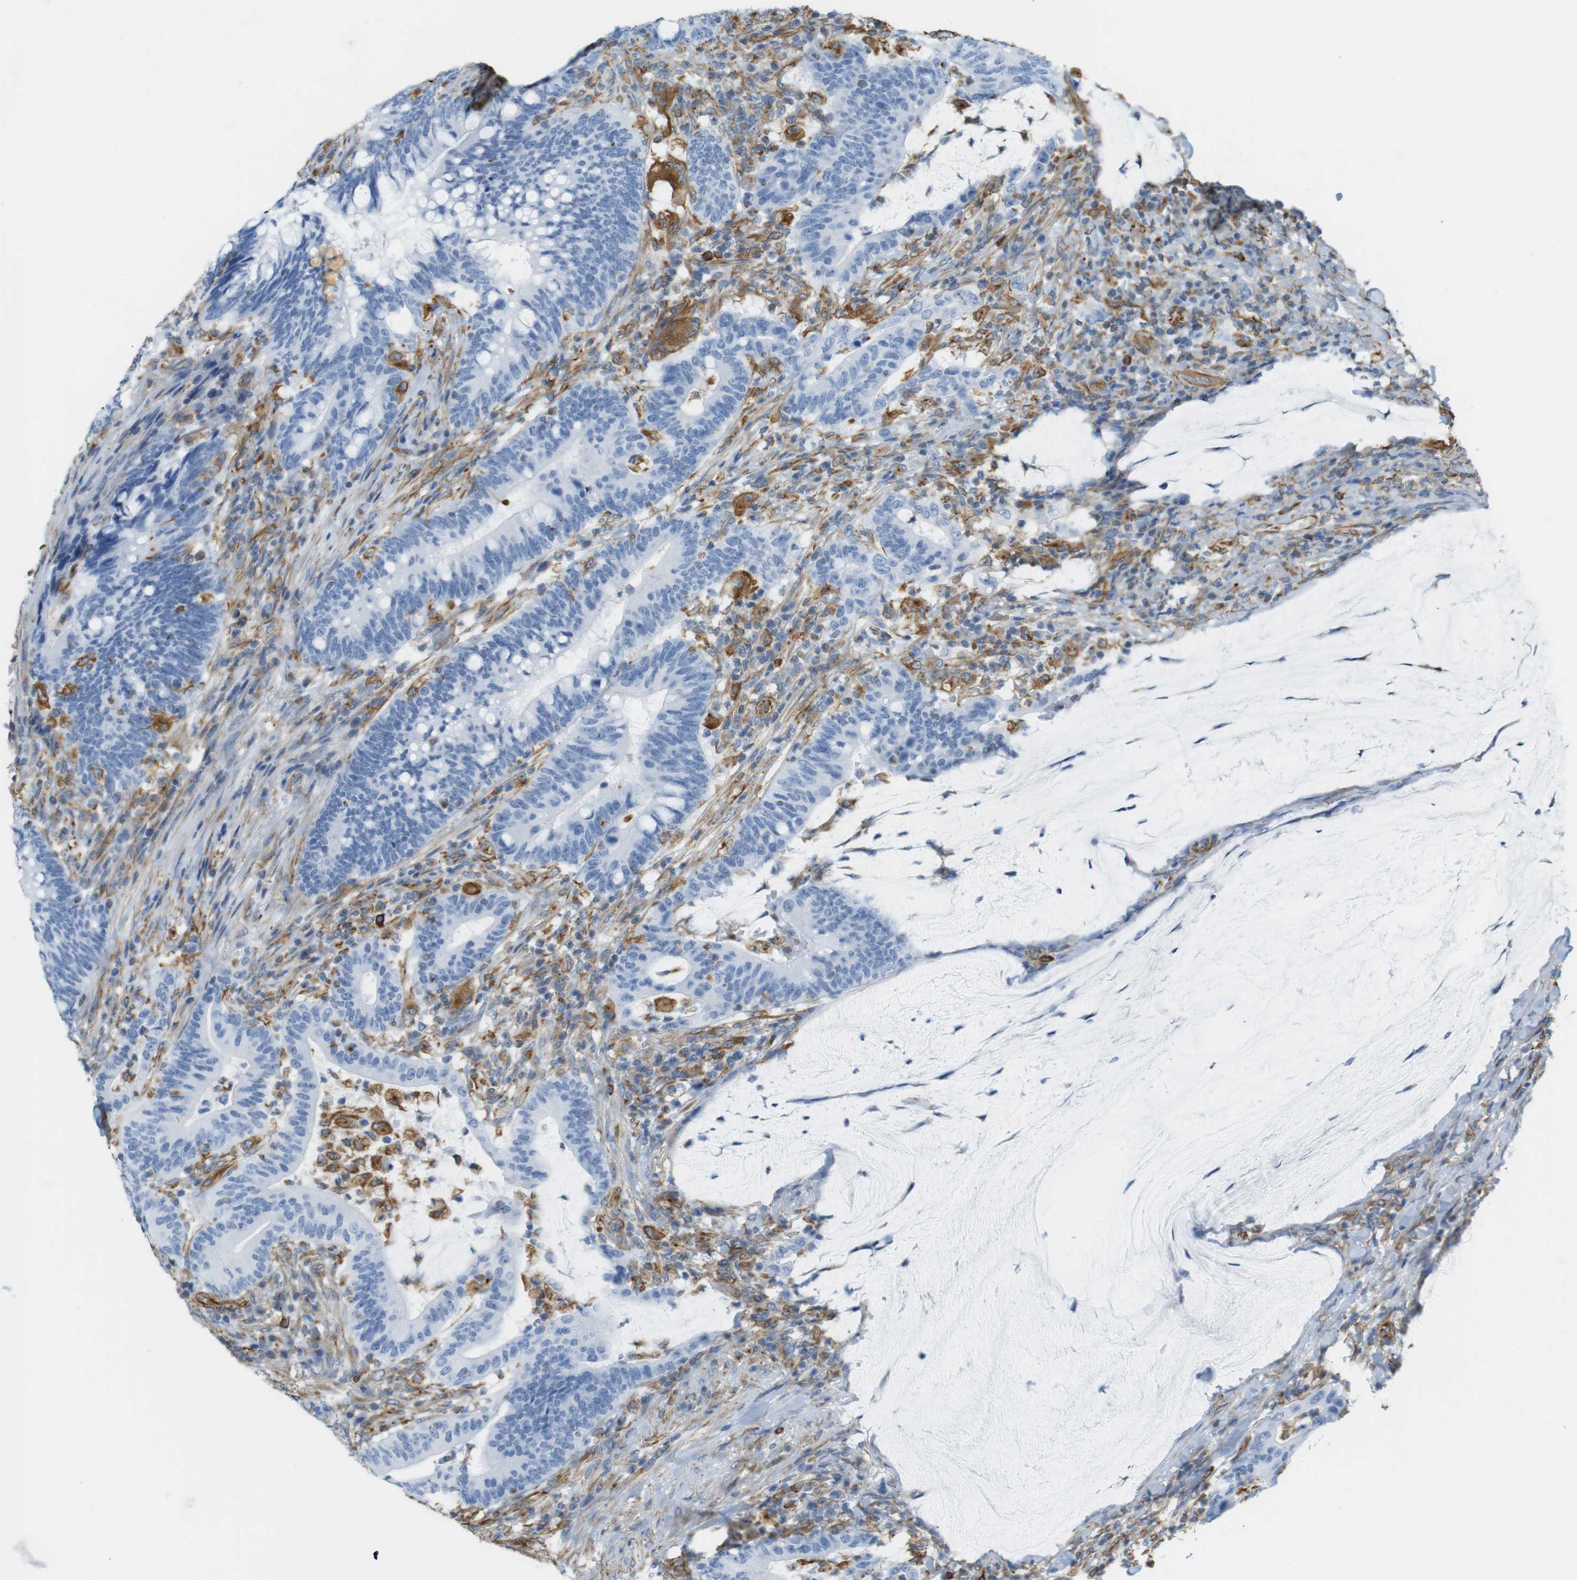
{"staining": {"intensity": "negative", "quantity": "none", "location": "none"}, "tissue": "colorectal cancer", "cell_type": "Tumor cells", "image_type": "cancer", "snomed": [{"axis": "morphology", "description": "Normal tissue, NOS"}, {"axis": "morphology", "description": "Adenocarcinoma, NOS"}, {"axis": "topography", "description": "Colon"}], "caption": "The image demonstrates no staining of tumor cells in colorectal cancer. (DAB immunohistochemistry, high magnification).", "gene": "MS4A10", "patient": {"sex": "female", "age": 66}}